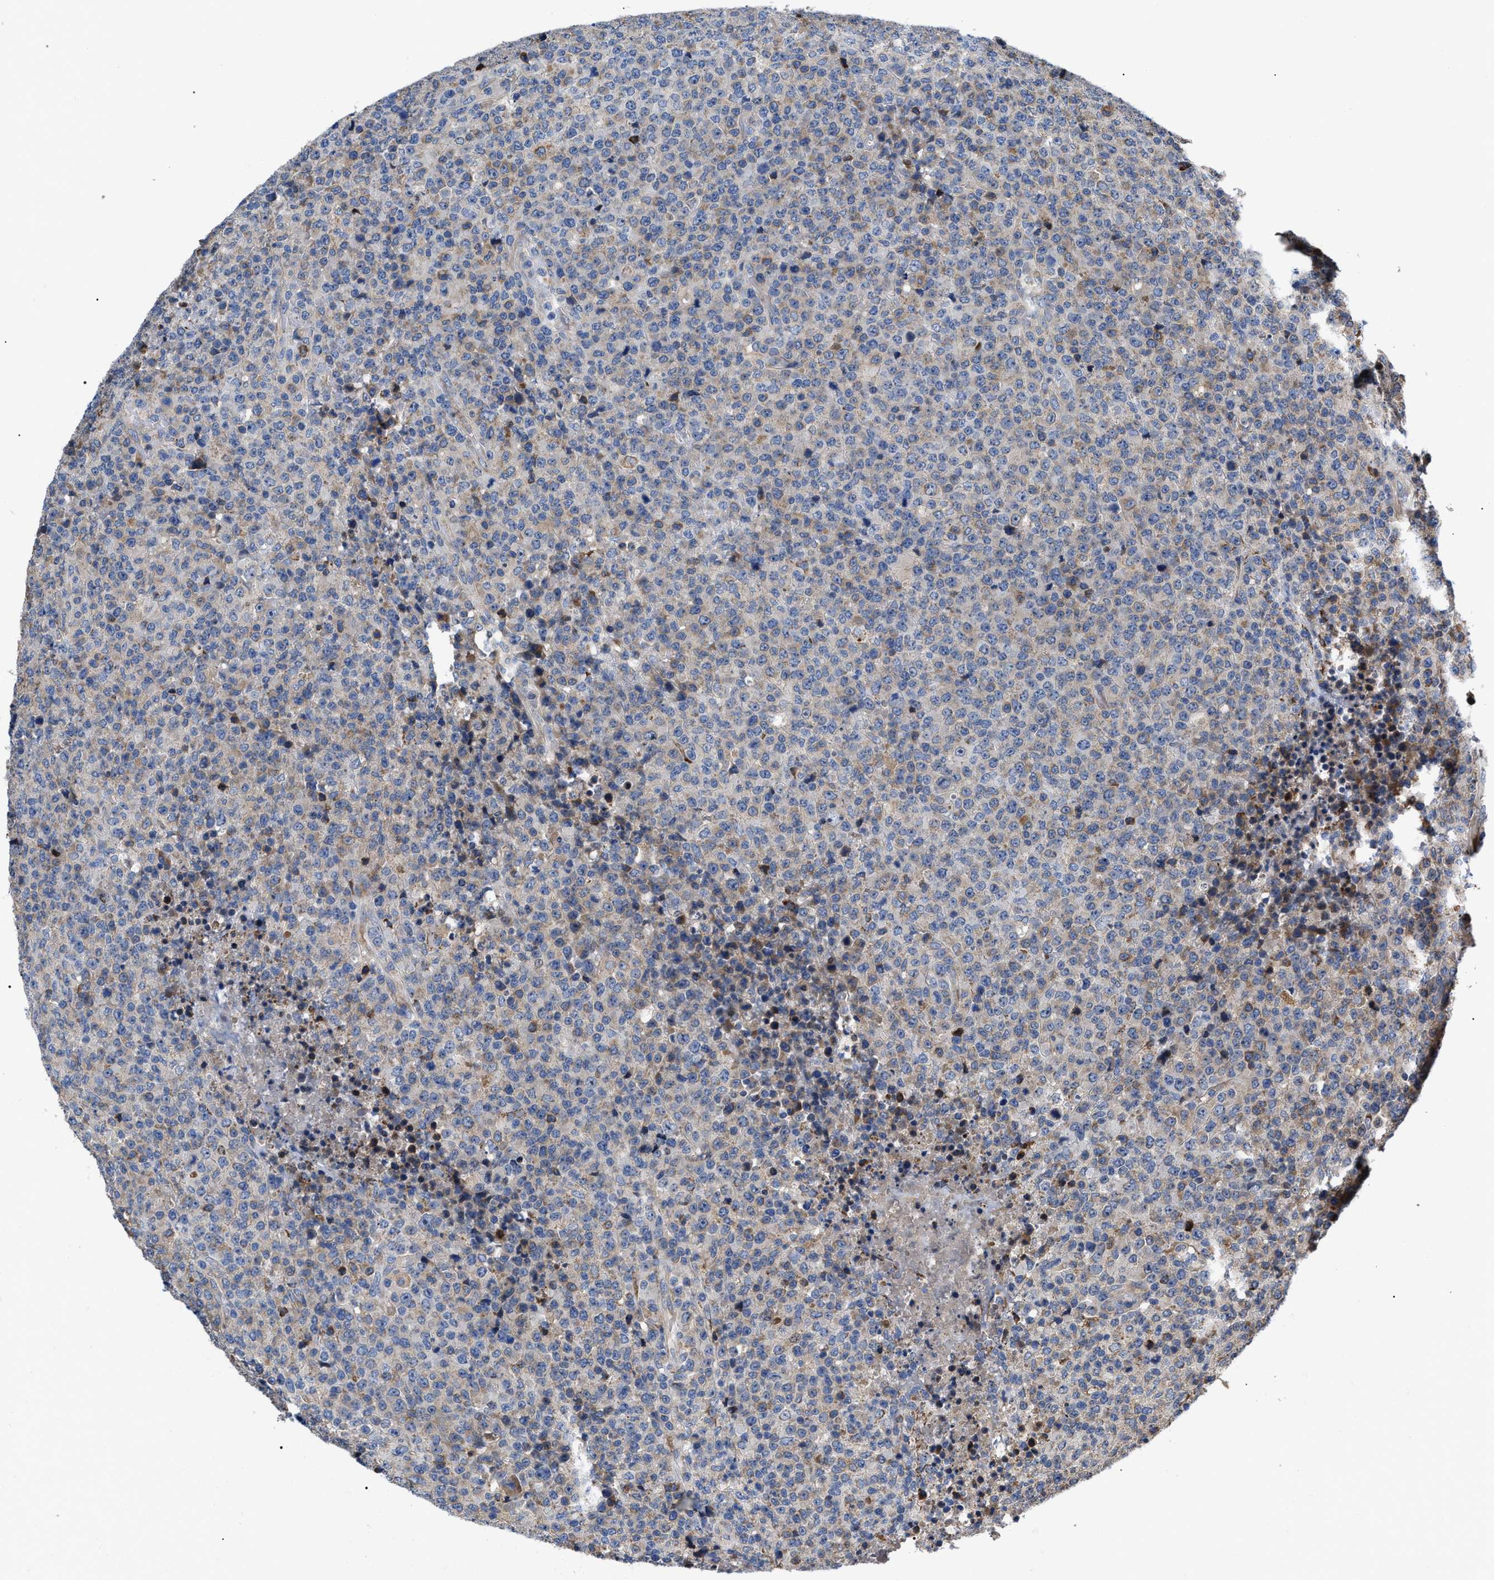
{"staining": {"intensity": "weak", "quantity": "<25%", "location": "cytoplasmic/membranous"}, "tissue": "lymphoma", "cell_type": "Tumor cells", "image_type": "cancer", "snomed": [{"axis": "morphology", "description": "Malignant lymphoma, non-Hodgkin's type, High grade"}, {"axis": "topography", "description": "Lymph node"}], "caption": "Immunohistochemistry histopathology image of malignant lymphoma, non-Hodgkin's type (high-grade) stained for a protein (brown), which exhibits no expression in tumor cells.", "gene": "MACC1", "patient": {"sex": "male", "age": 13}}